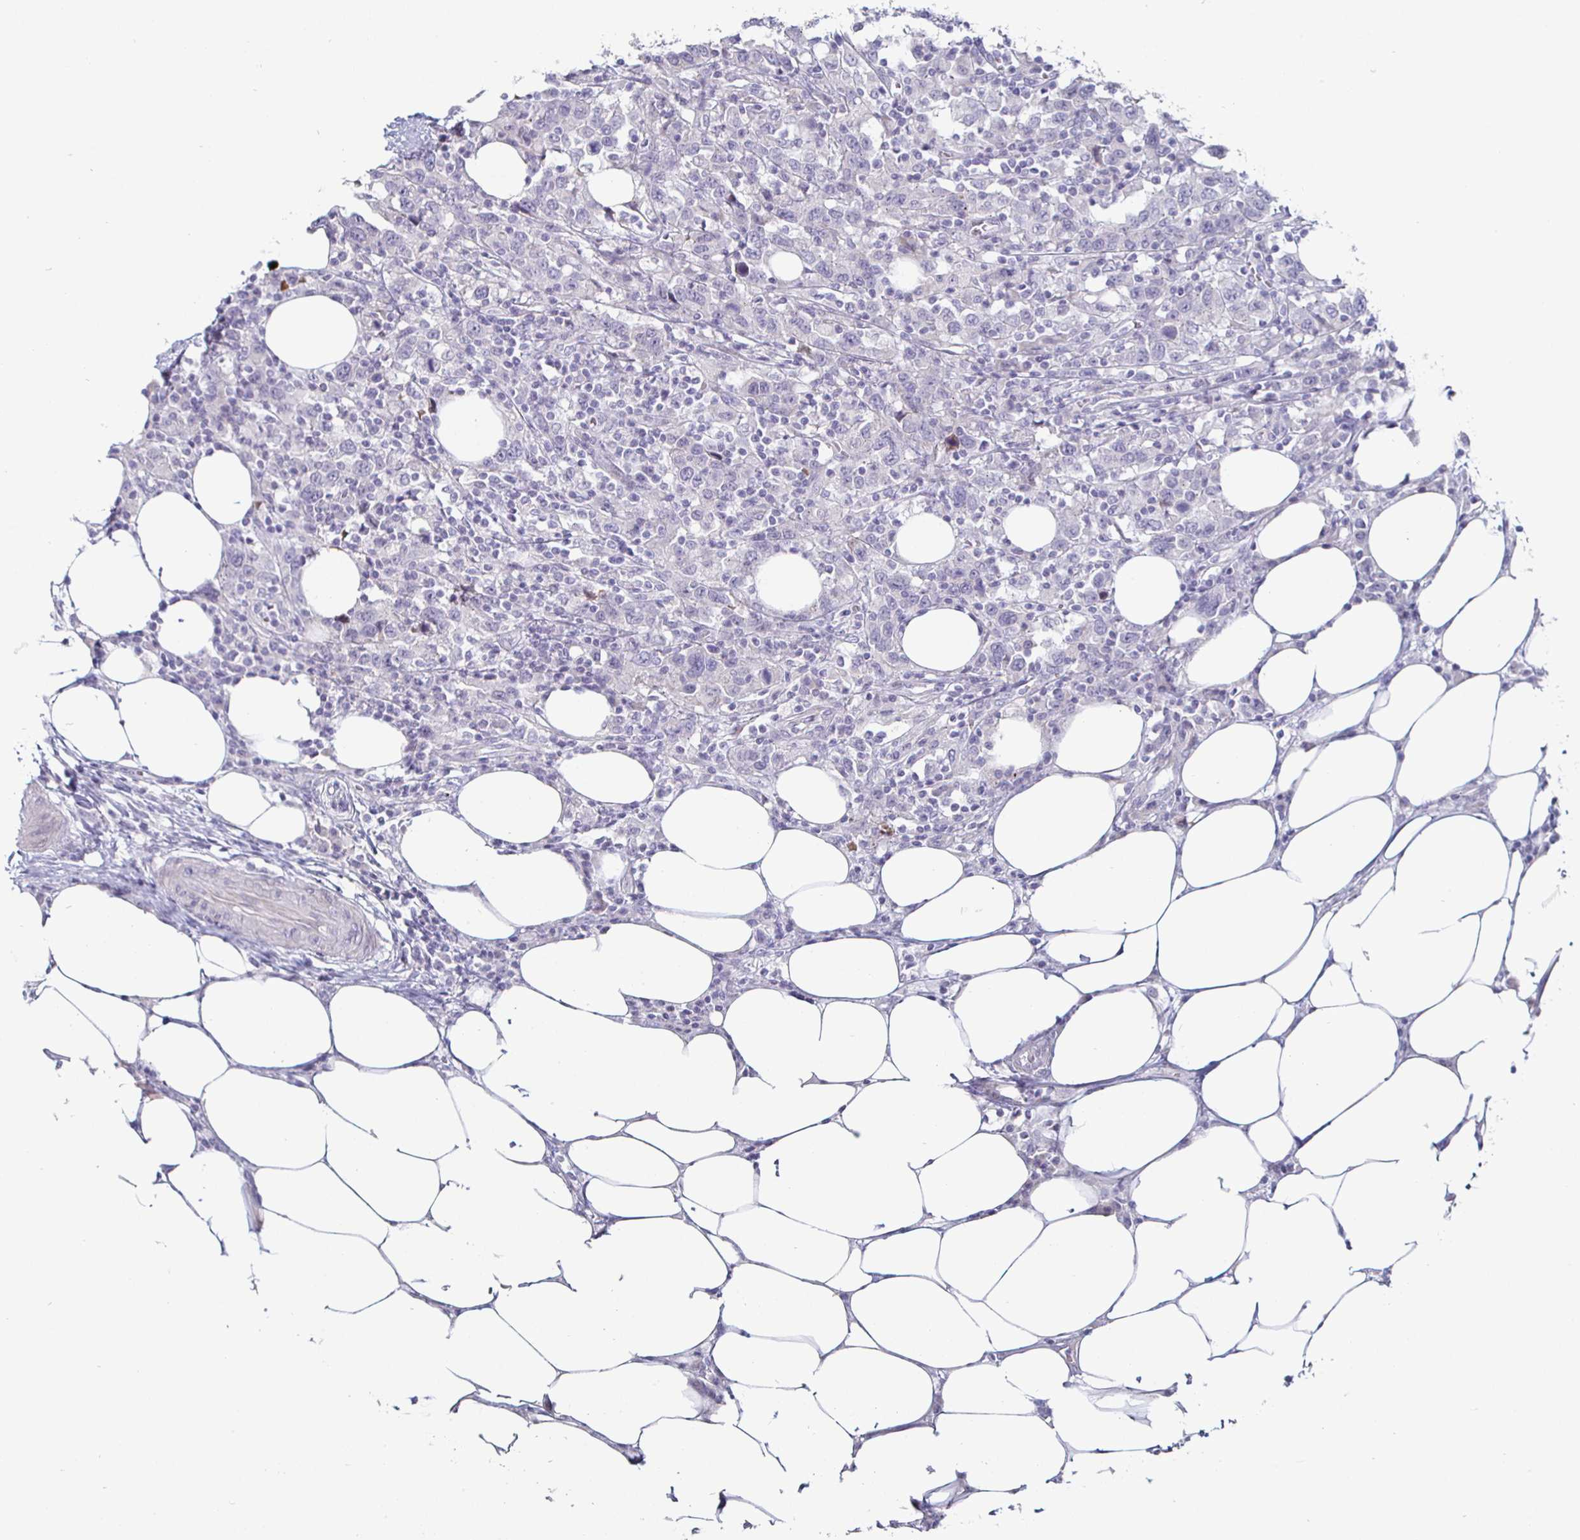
{"staining": {"intensity": "negative", "quantity": "none", "location": "none"}, "tissue": "urothelial cancer", "cell_type": "Tumor cells", "image_type": "cancer", "snomed": [{"axis": "morphology", "description": "Urothelial carcinoma, High grade"}, {"axis": "topography", "description": "Urinary bladder"}], "caption": "IHC of human urothelial carcinoma (high-grade) displays no staining in tumor cells.", "gene": "DMRTB1", "patient": {"sex": "male", "age": 61}}